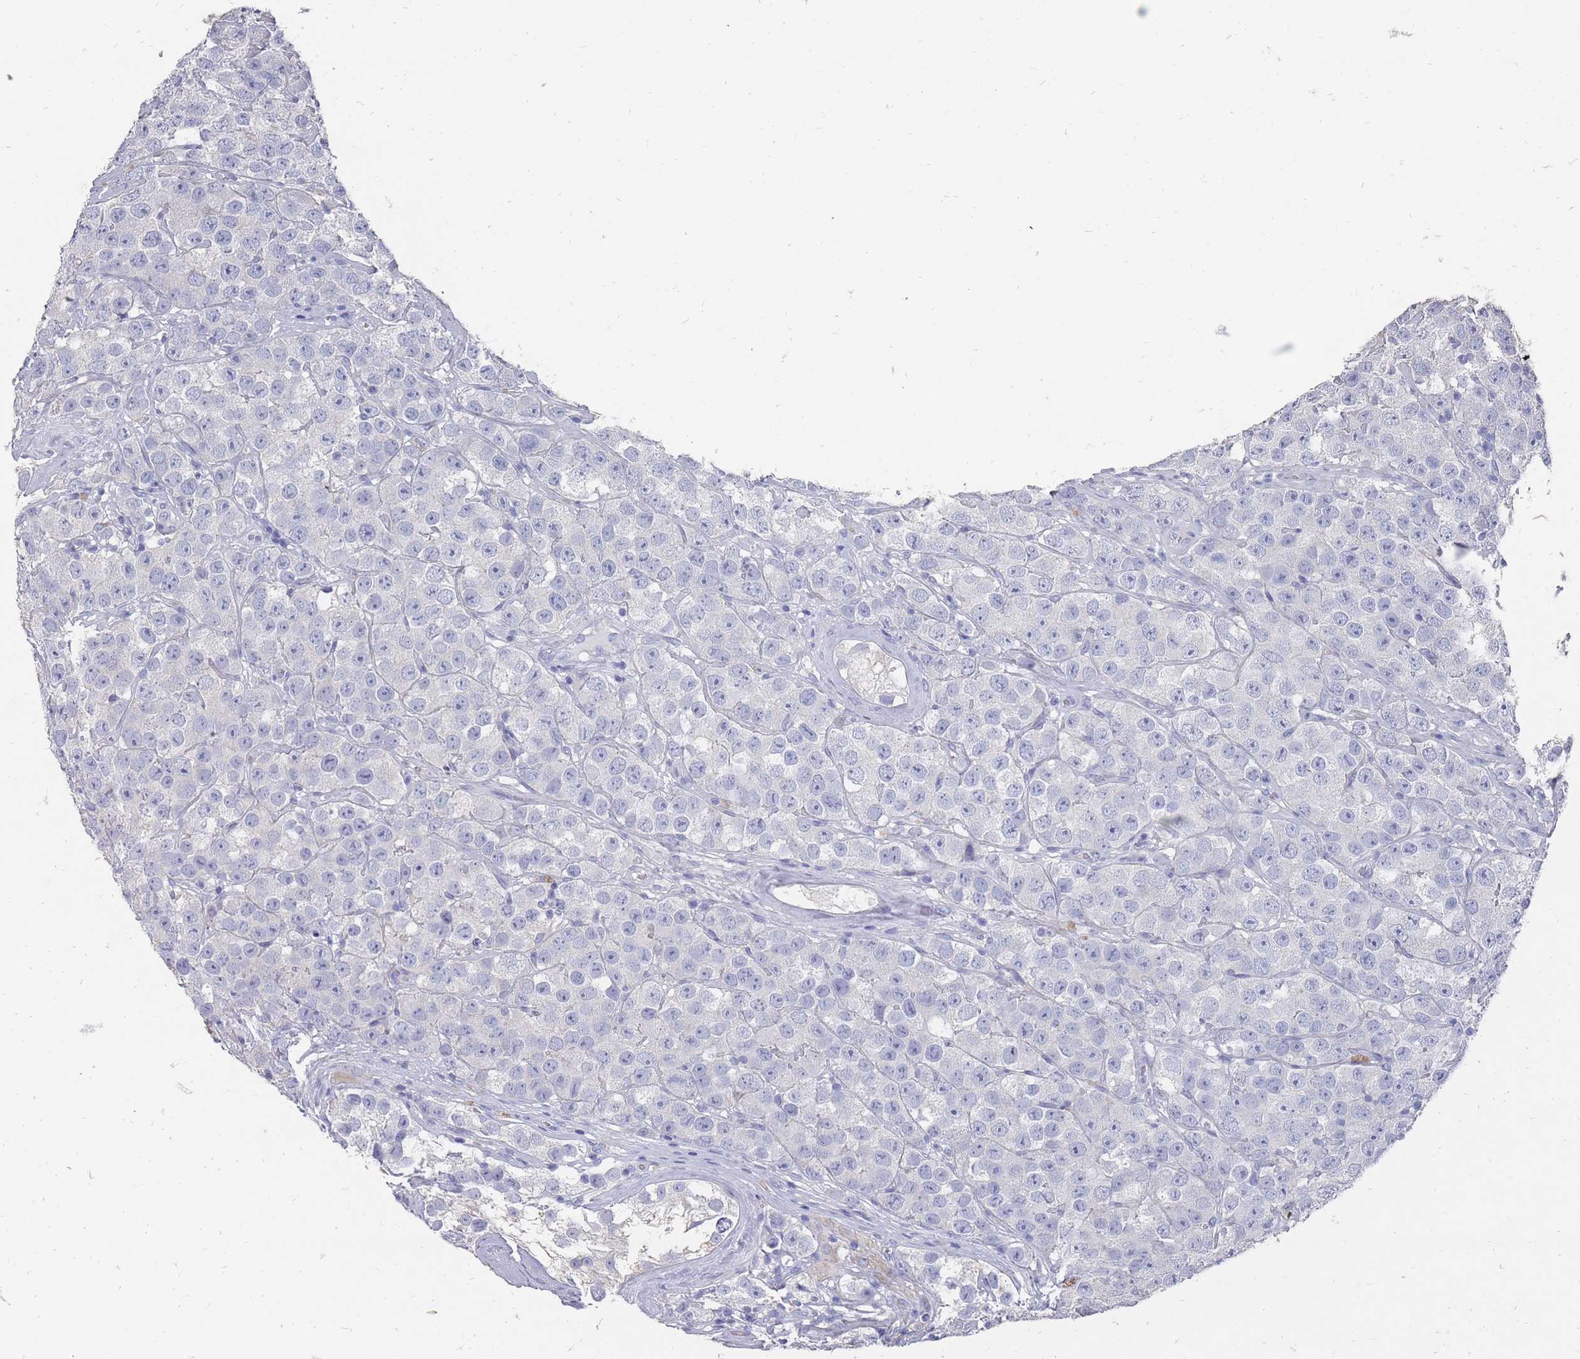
{"staining": {"intensity": "negative", "quantity": "none", "location": "none"}, "tissue": "testis cancer", "cell_type": "Tumor cells", "image_type": "cancer", "snomed": [{"axis": "morphology", "description": "Seminoma, NOS"}, {"axis": "topography", "description": "Testis"}], "caption": "Tumor cells show no significant expression in seminoma (testis). The staining was performed using DAB to visualize the protein expression in brown, while the nuclei were stained in blue with hematoxylin (Magnification: 20x).", "gene": "OTULINL", "patient": {"sex": "male", "age": 28}}